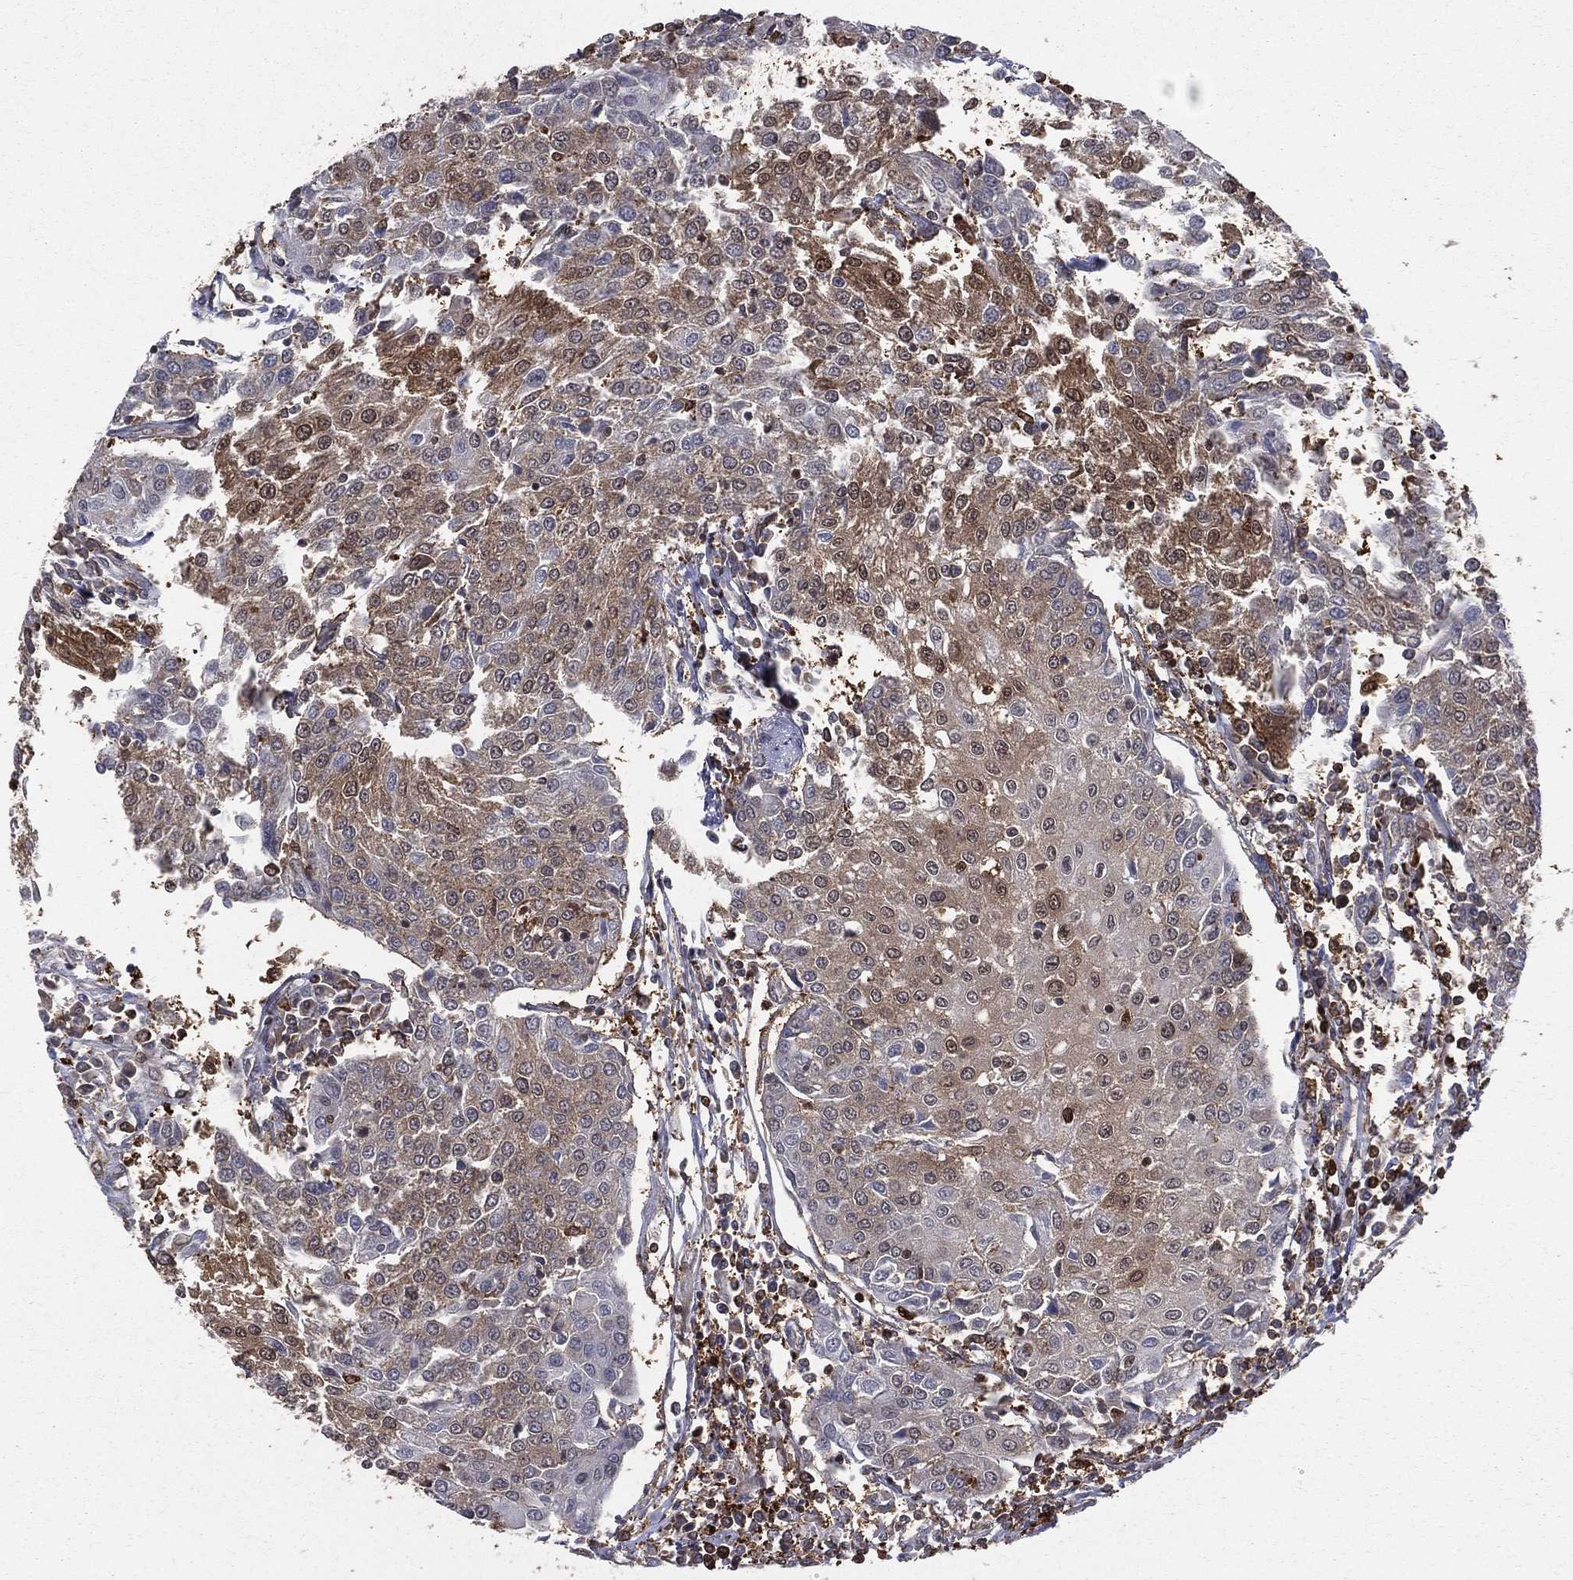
{"staining": {"intensity": "moderate", "quantity": "<25%", "location": "cytoplasmic/membranous"}, "tissue": "urothelial cancer", "cell_type": "Tumor cells", "image_type": "cancer", "snomed": [{"axis": "morphology", "description": "Urothelial carcinoma, High grade"}, {"axis": "topography", "description": "Urinary bladder"}], "caption": "Urothelial carcinoma (high-grade) stained for a protein (brown) displays moderate cytoplasmic/membranous positive expression in approximately <25% of tumor cells.", "gene": "ENO1", "patient": {"sex": "female", "age": 85}}